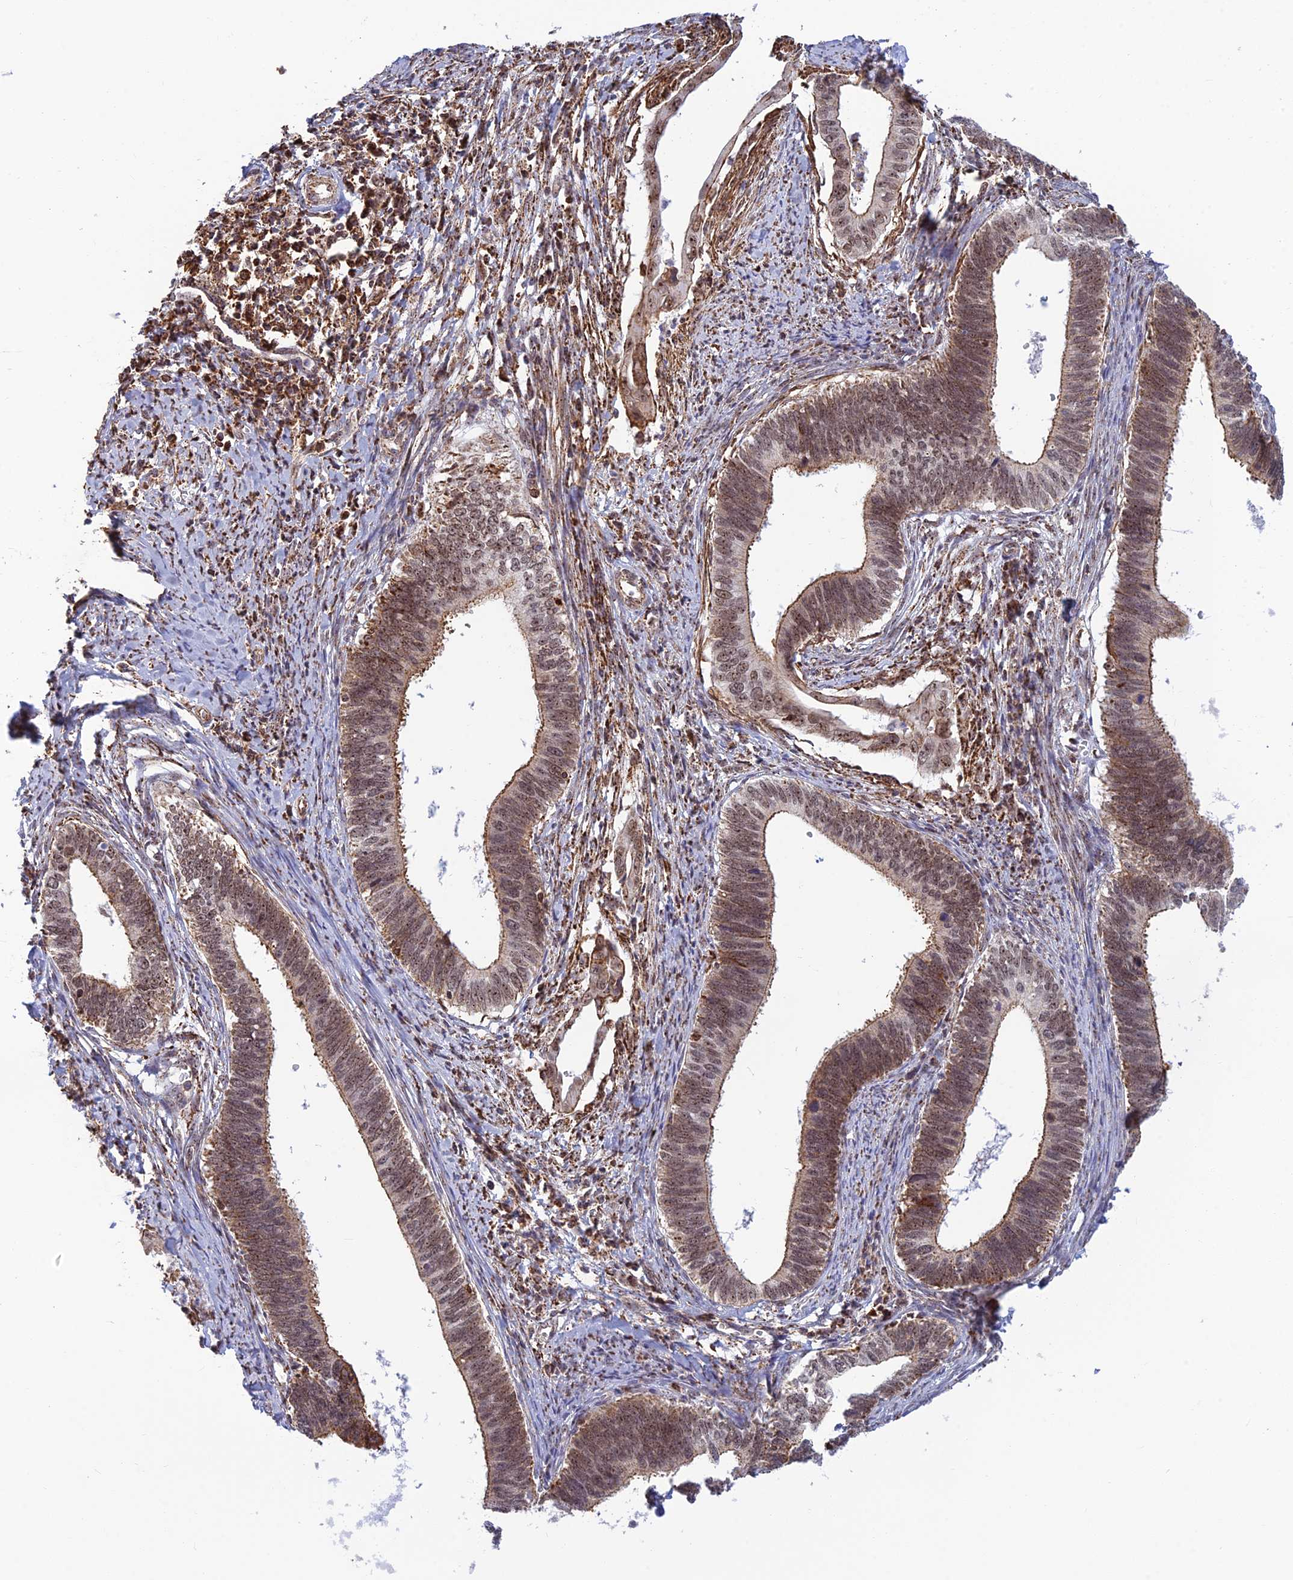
{"staining": {"intensity": "weak", "quantity": ">75%", "location": "nuclear"}, "tissue": "cervical cancer", "cell_type": "Tumor cells", "image_type": "cancer", "snomed": [{"axis": "morphology", "description": "Adenocarcinoma, NOS"}, {"axis": "topography", "description": "Cervix"}], "caption": "Immunohistochemical staining of cervical adenocarcinoma displays weak nuclear protein expression in approximately >75% of tumor cells.", "gene": "POLR1G", "patient": {"sex": "female", "age": 42}}